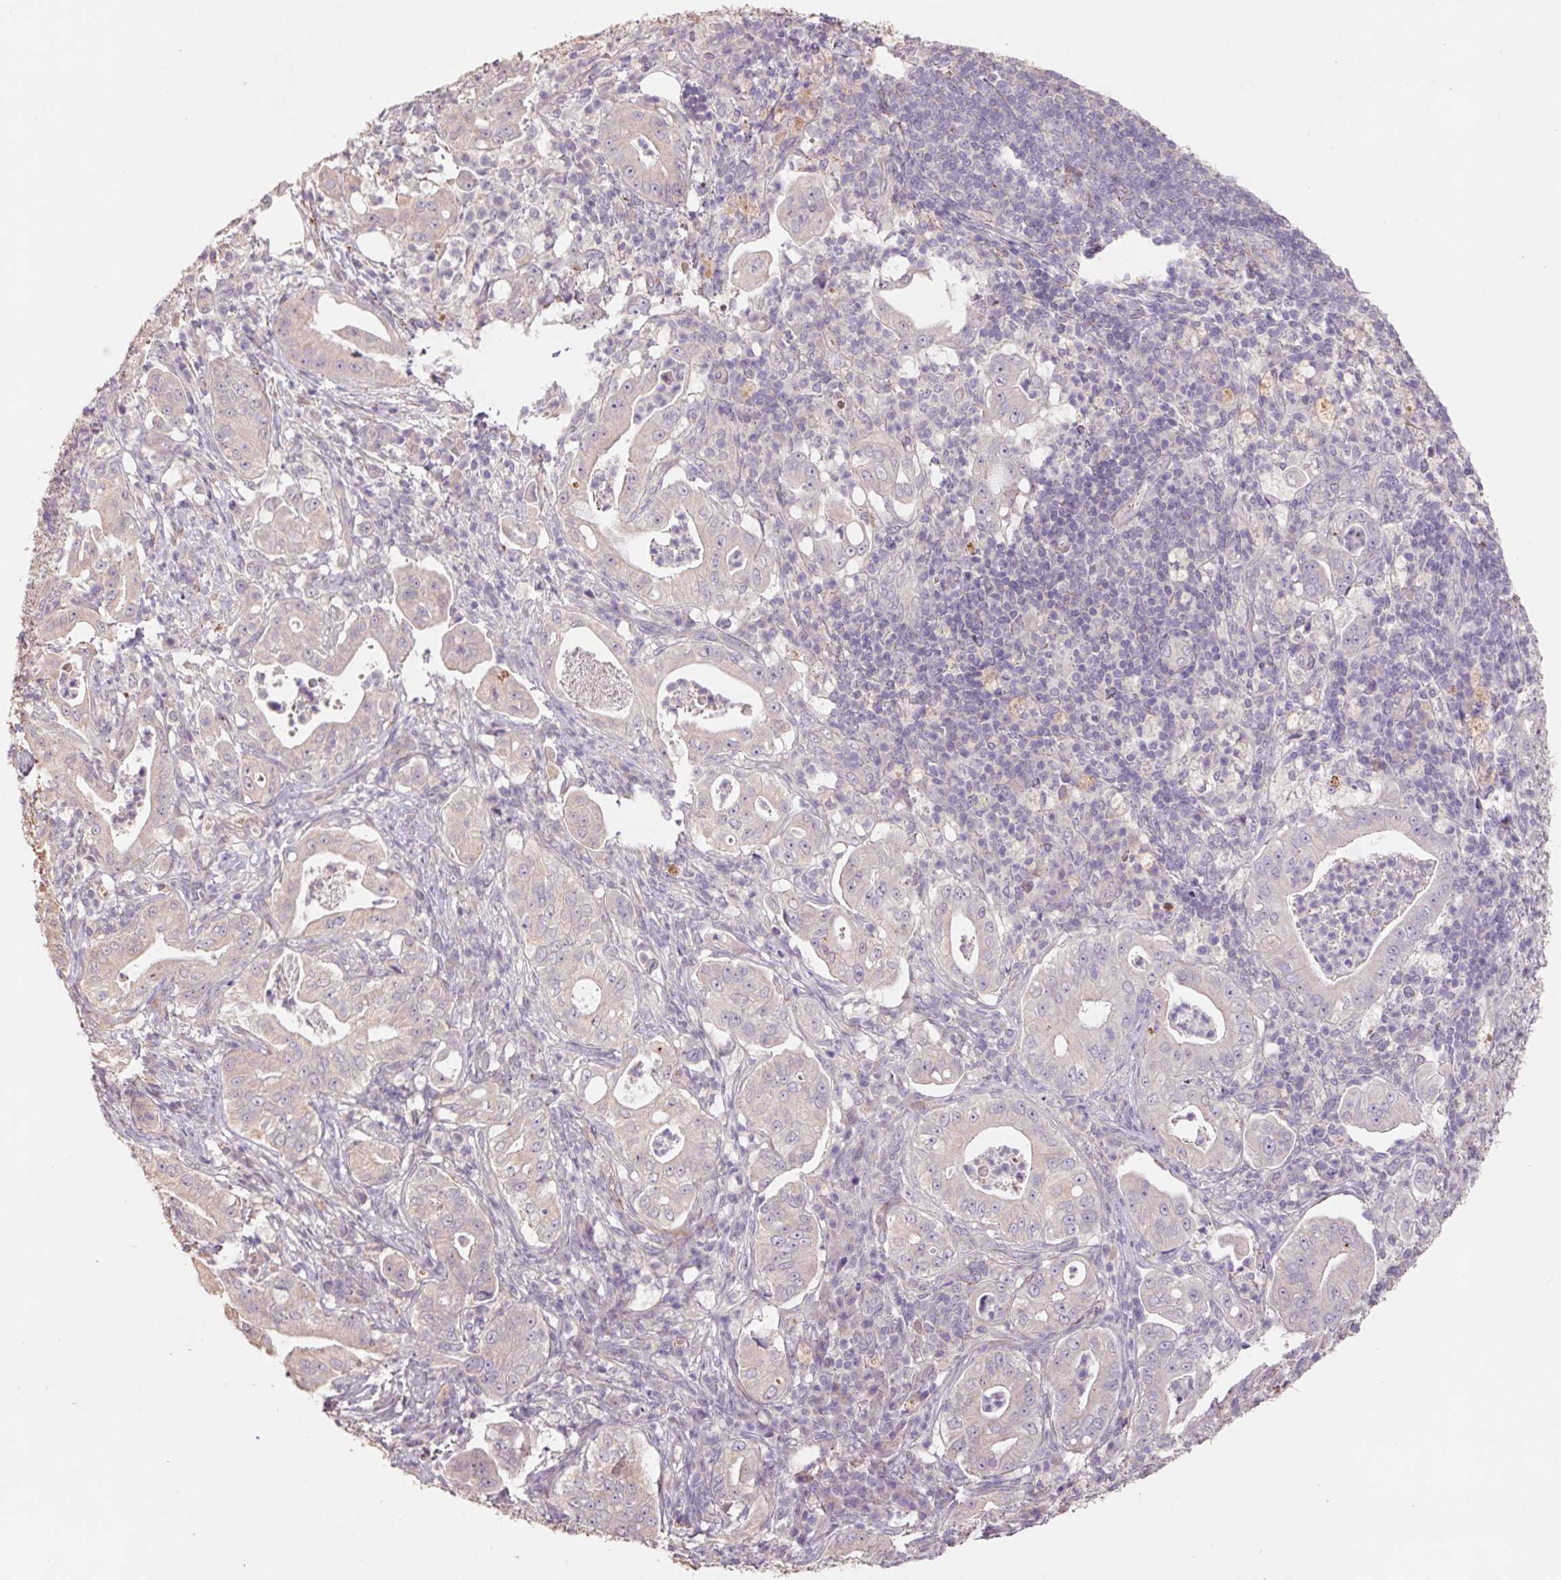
{"staining": {"intensity": "weak", "quantity": ">75%", "location": "cytoplasmic/membranous"}, "tissue": "pancreatic cancer", "cell_type": "Tumor cells", "image_type": "cancer", "snomed": [{"axis": "morphology", "description": "Adenocarcinoma, NOS"}, {"axis": "topography", "description": "Pancreas"}], "caption": "Pancreatic cancer stained with DAB (3,3'-diaminobenzidine) immunohistochemistry exhibits low levels of weak cytoplasmic/membranous expression in approximately >75% of tumor cells.", "gene": "GRM2", "patient": {"sex": "male", "age": 71}}